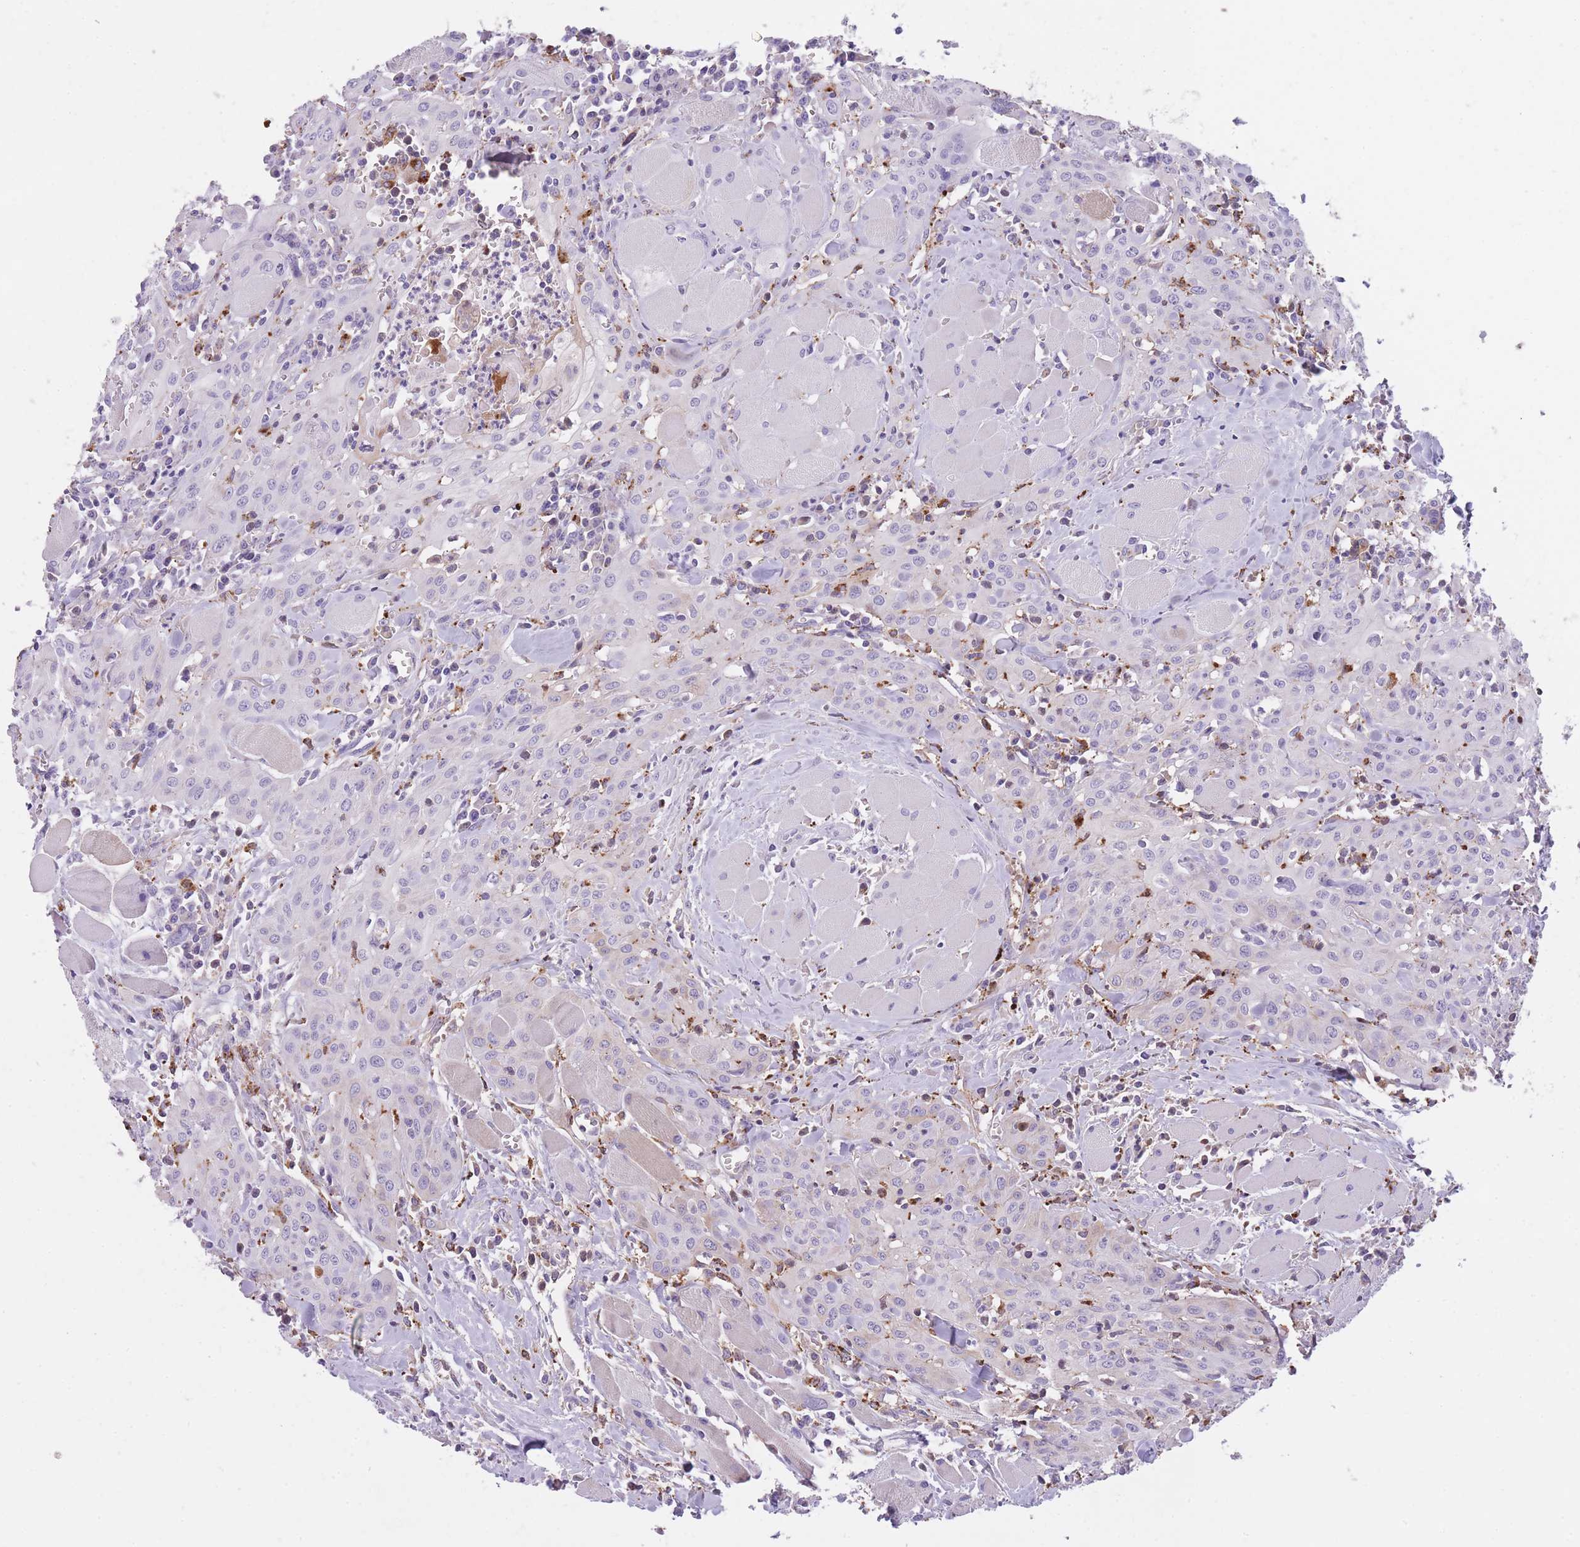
{"staining": {"intensity": "weak", "quantity": "<25%", "location": "cytoplasmic/membranous"}, "tissue": "head and neck cancer", "cell_type": "Tumor cells", "image_type": "cancer", "snomed": [{"axis": "morphology", "description": "Squamous cell carcinoma, NOS"}, {"axis": "topography", "description": "Oral tissue"}, {"axis": "topography", "description": "Head-Neck"}], "caption": "Photomicrograph shows no significant protein expression in tumor cells of squamous cell carcinoma (head and neck).", "gene": "GNAT1", "patient": {"sex": "female", "age": 70}}